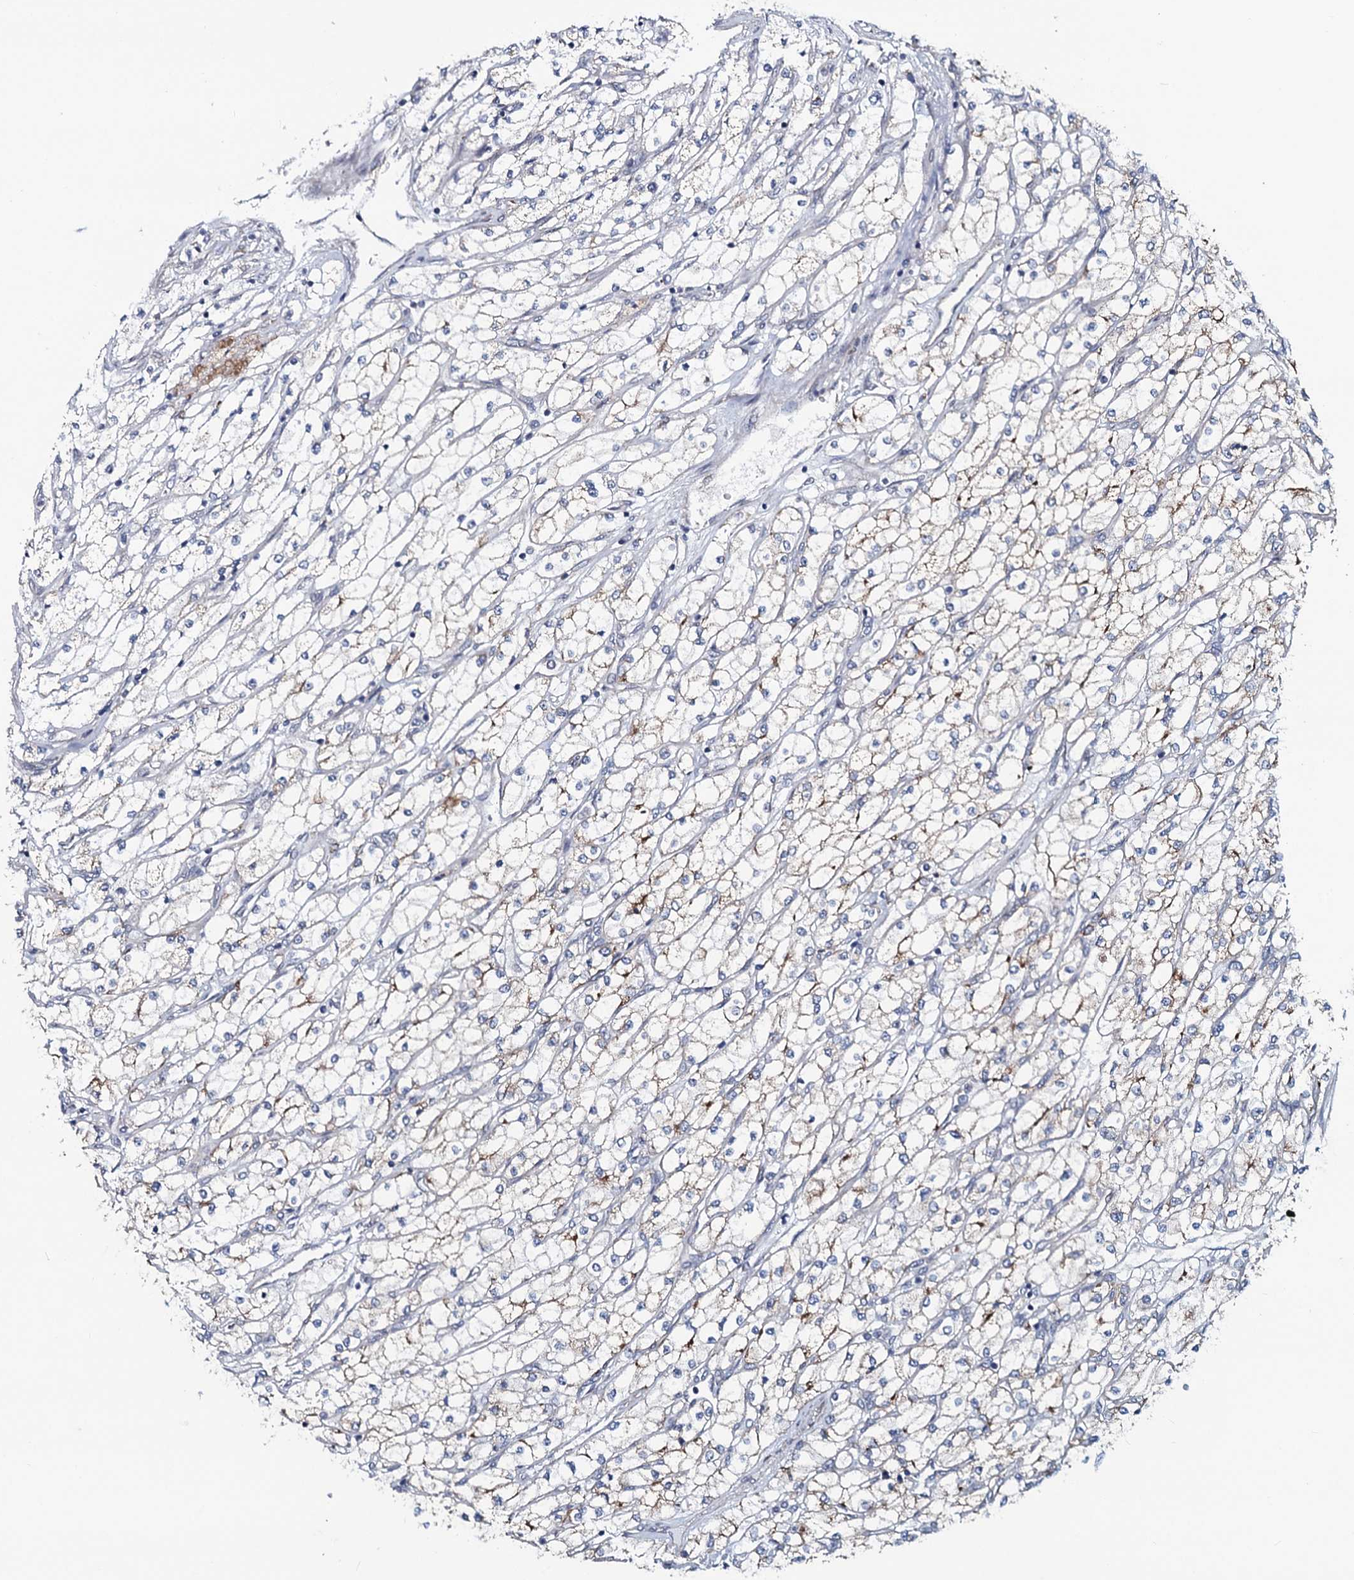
{"staining": {"intensity": "weak", "quantity": "25%-75%", "location": "cytoplasmic/membranous"}, "tissue": "renal cancer", "cell_type": "Tumor cells", "image_type": "cancer", "snomed": [{"axis": "morphology", "description": "Adenocarcinoma, NOS"}, {"axis": "topography", "description": "Kidney"}], "caption": "Renal adenocarcinoma stained for a protein (brown) displays weak cytoplasmic/membranous positive staining in approximately 25%-75% of tumor cells.", "gene": "KCTD4", "patient": {"sex": "male", "age": 80}}